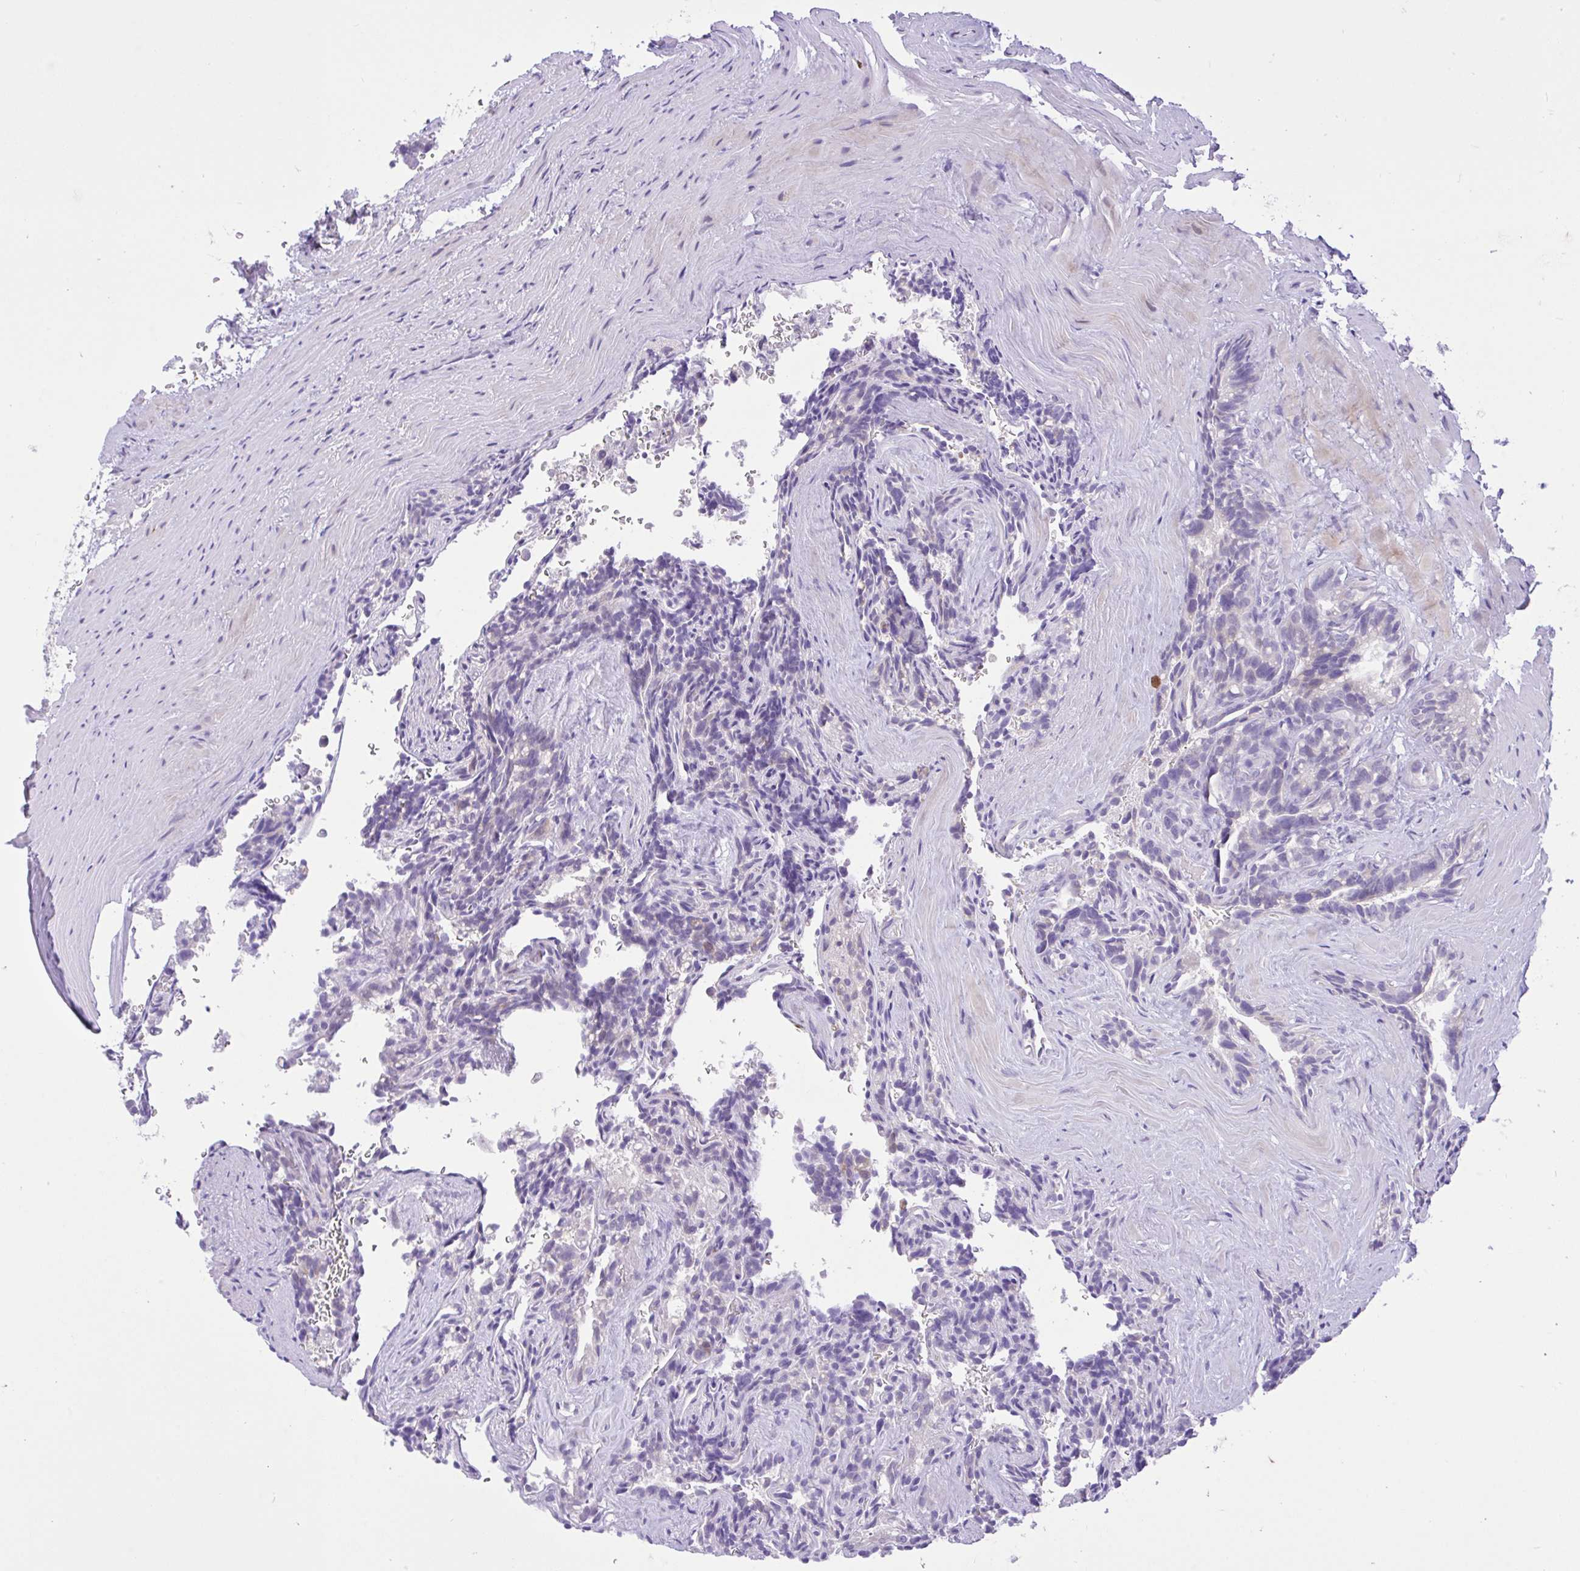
{"staining": {"intensity": "negative", "quantity": "none", "location": "none"}, "tissue": "seminal vesicle", "cell_type": "Glandular cells", "image_type": "normal", "snomed": [{"axis": "morphology", "description": "Normal tissue, NOS"}, {"axis": "topography", "description": "Seminal veicle"}], "caption": "This is an IHC photomicrograph of normal human seminal vesicle. There is no positivity in glandular cells.", "gene": "ZNF101", "patient": {"sex": "male", "age": 47}}